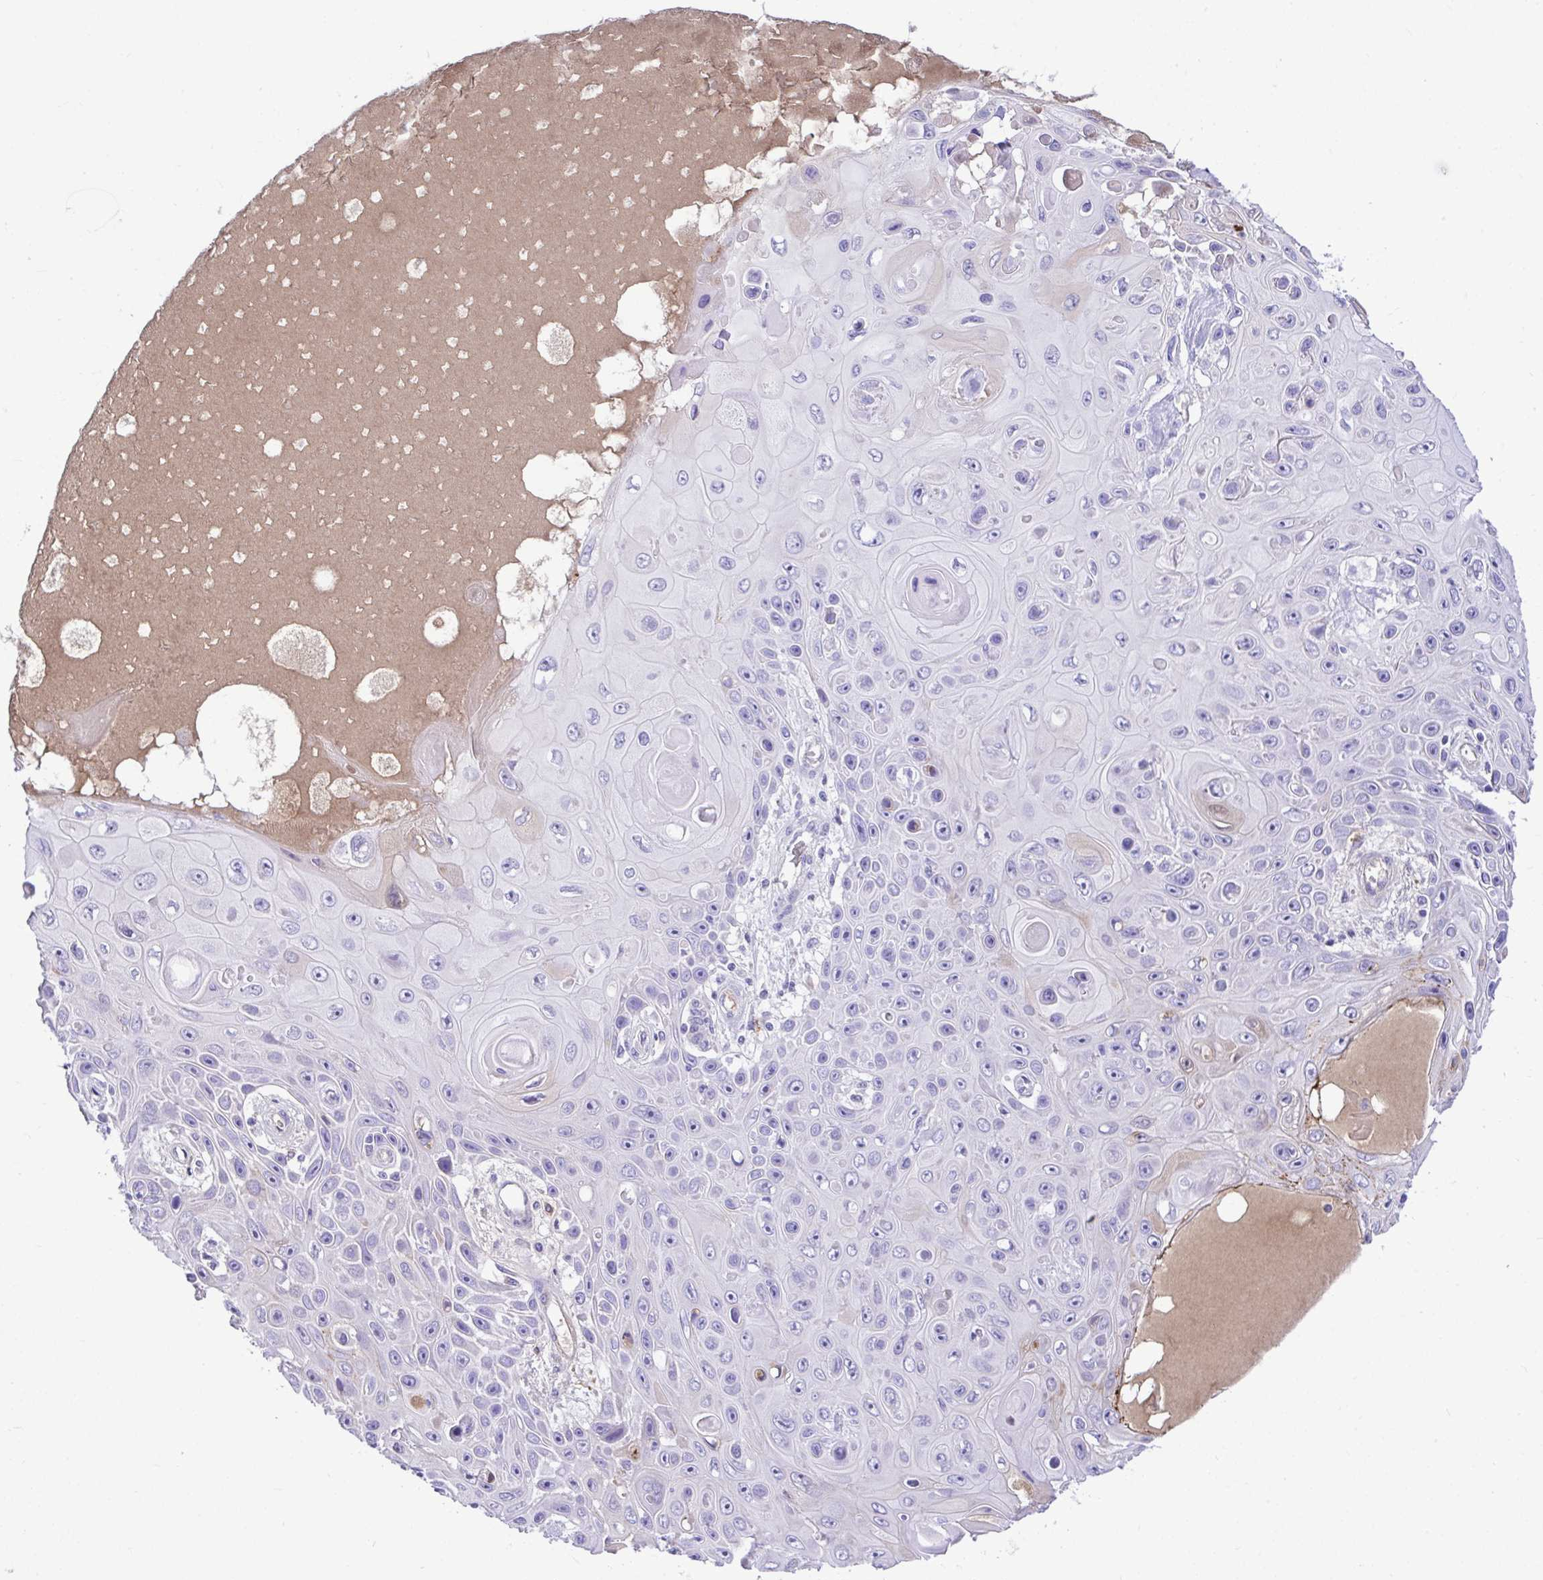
{"staining": {"intensity": "negative", "quantity": "none", "location": "none"}, "tissue": "skin cancer", "cell_type": "Tumor cells", "image_type": "cancer", "snomed": [{"axis": "morphology", "description": "Squamous cell carcinoma, NOS"}, {"axis": "topography", "description": "Skin"}], "caption": "Skin cancer (squamous cell carcinoma) stained for a protein using immunohistochemistry reveals no staining tumor cells.", "gene": "HRG", "patient": {"sex": "male", "age": 82}}